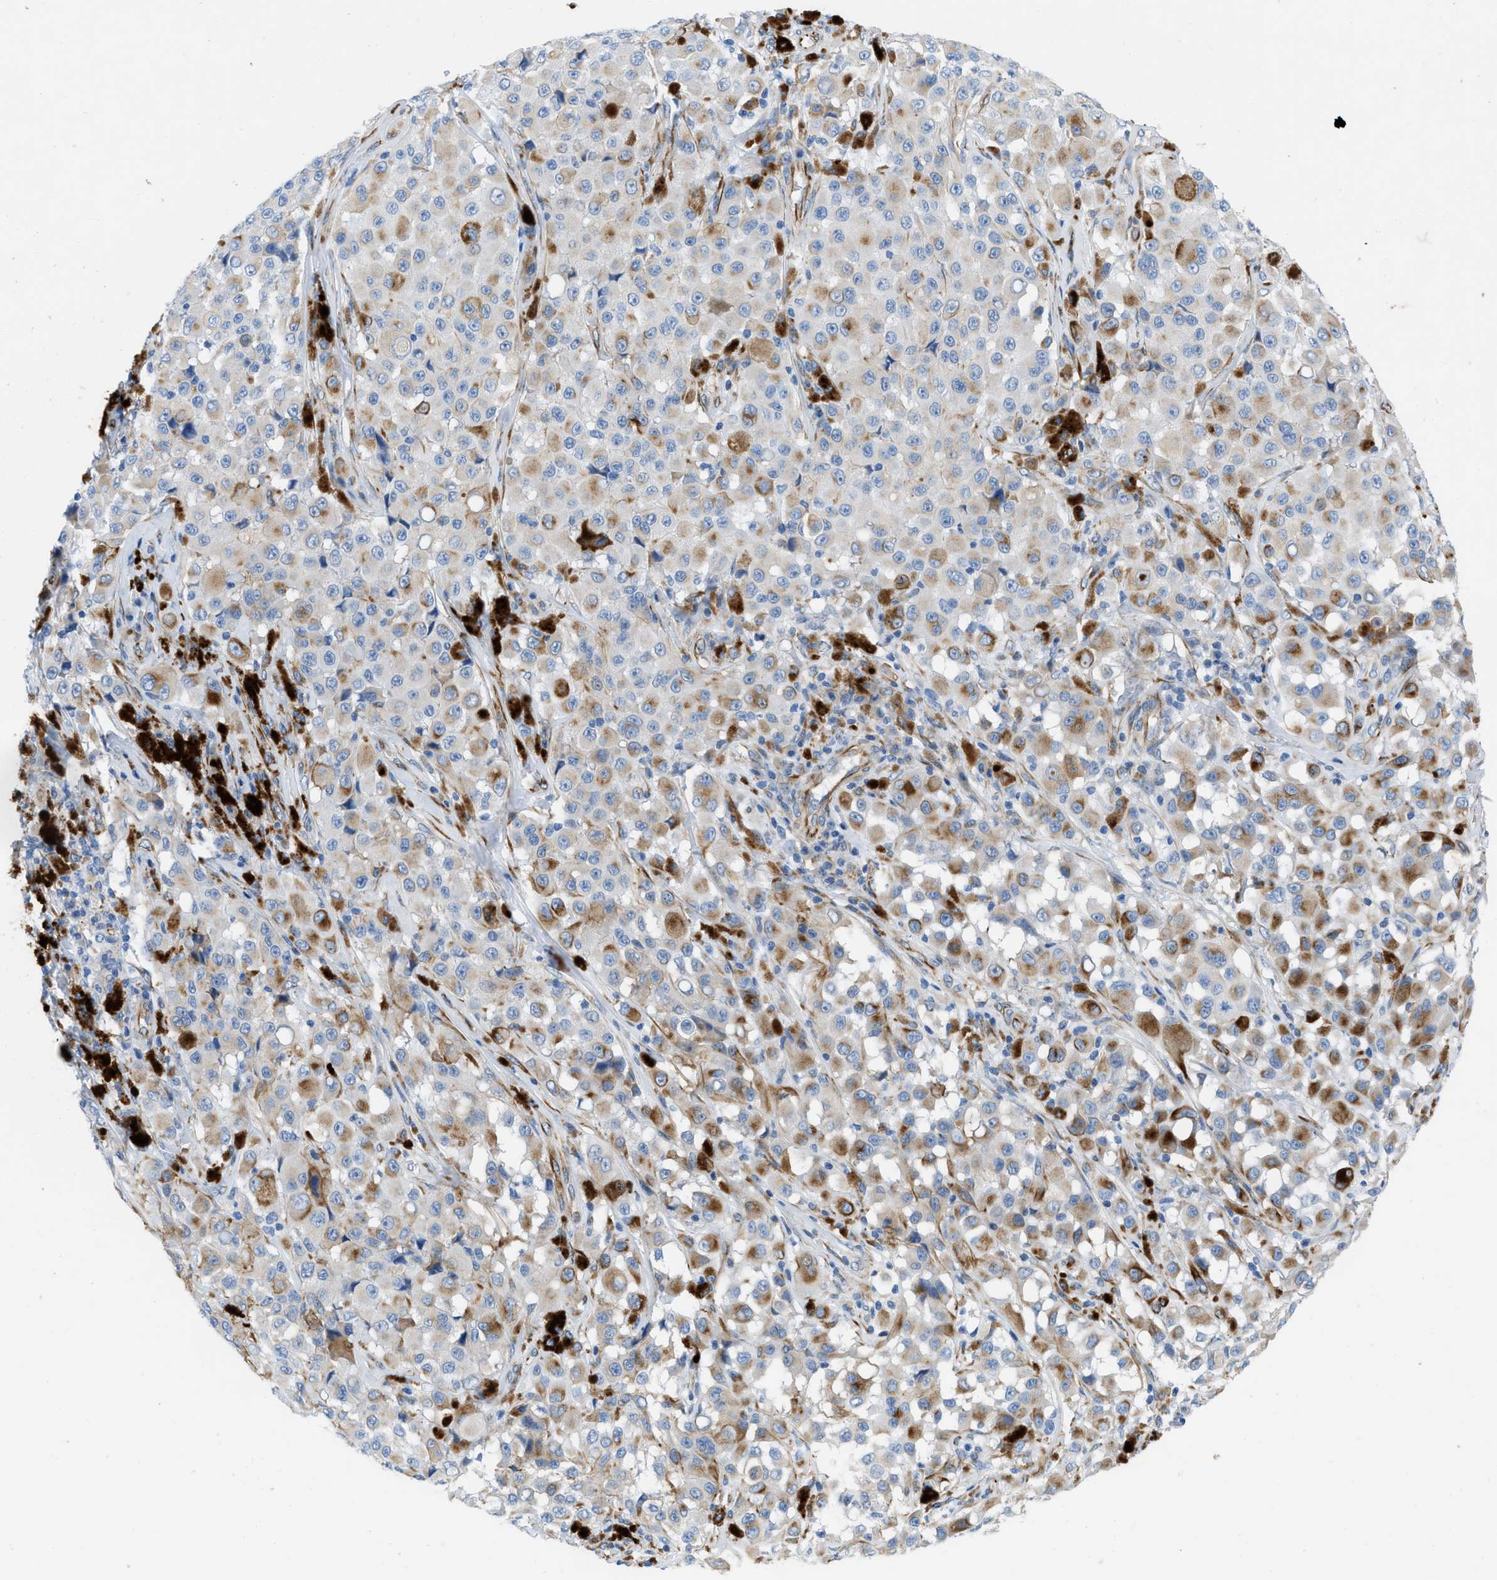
{"staining": {"intensity": "negative", "quantity": "none", "location": "none"}, "tissue": "melanoma", "cell_type": "Tumor cells", "image_type": "cancer", "snomed": [{"axis": "morphology", "description": "Malignant melanoma, NOS"}, {"axis": "topography", "description": "Skin"}], "caption": "Immunohistochemical staining of melanoma demonstrates no significant positivity in tumor cells.", "gene": "XCR1", "patient": {"sex": "male", "age": 84}}